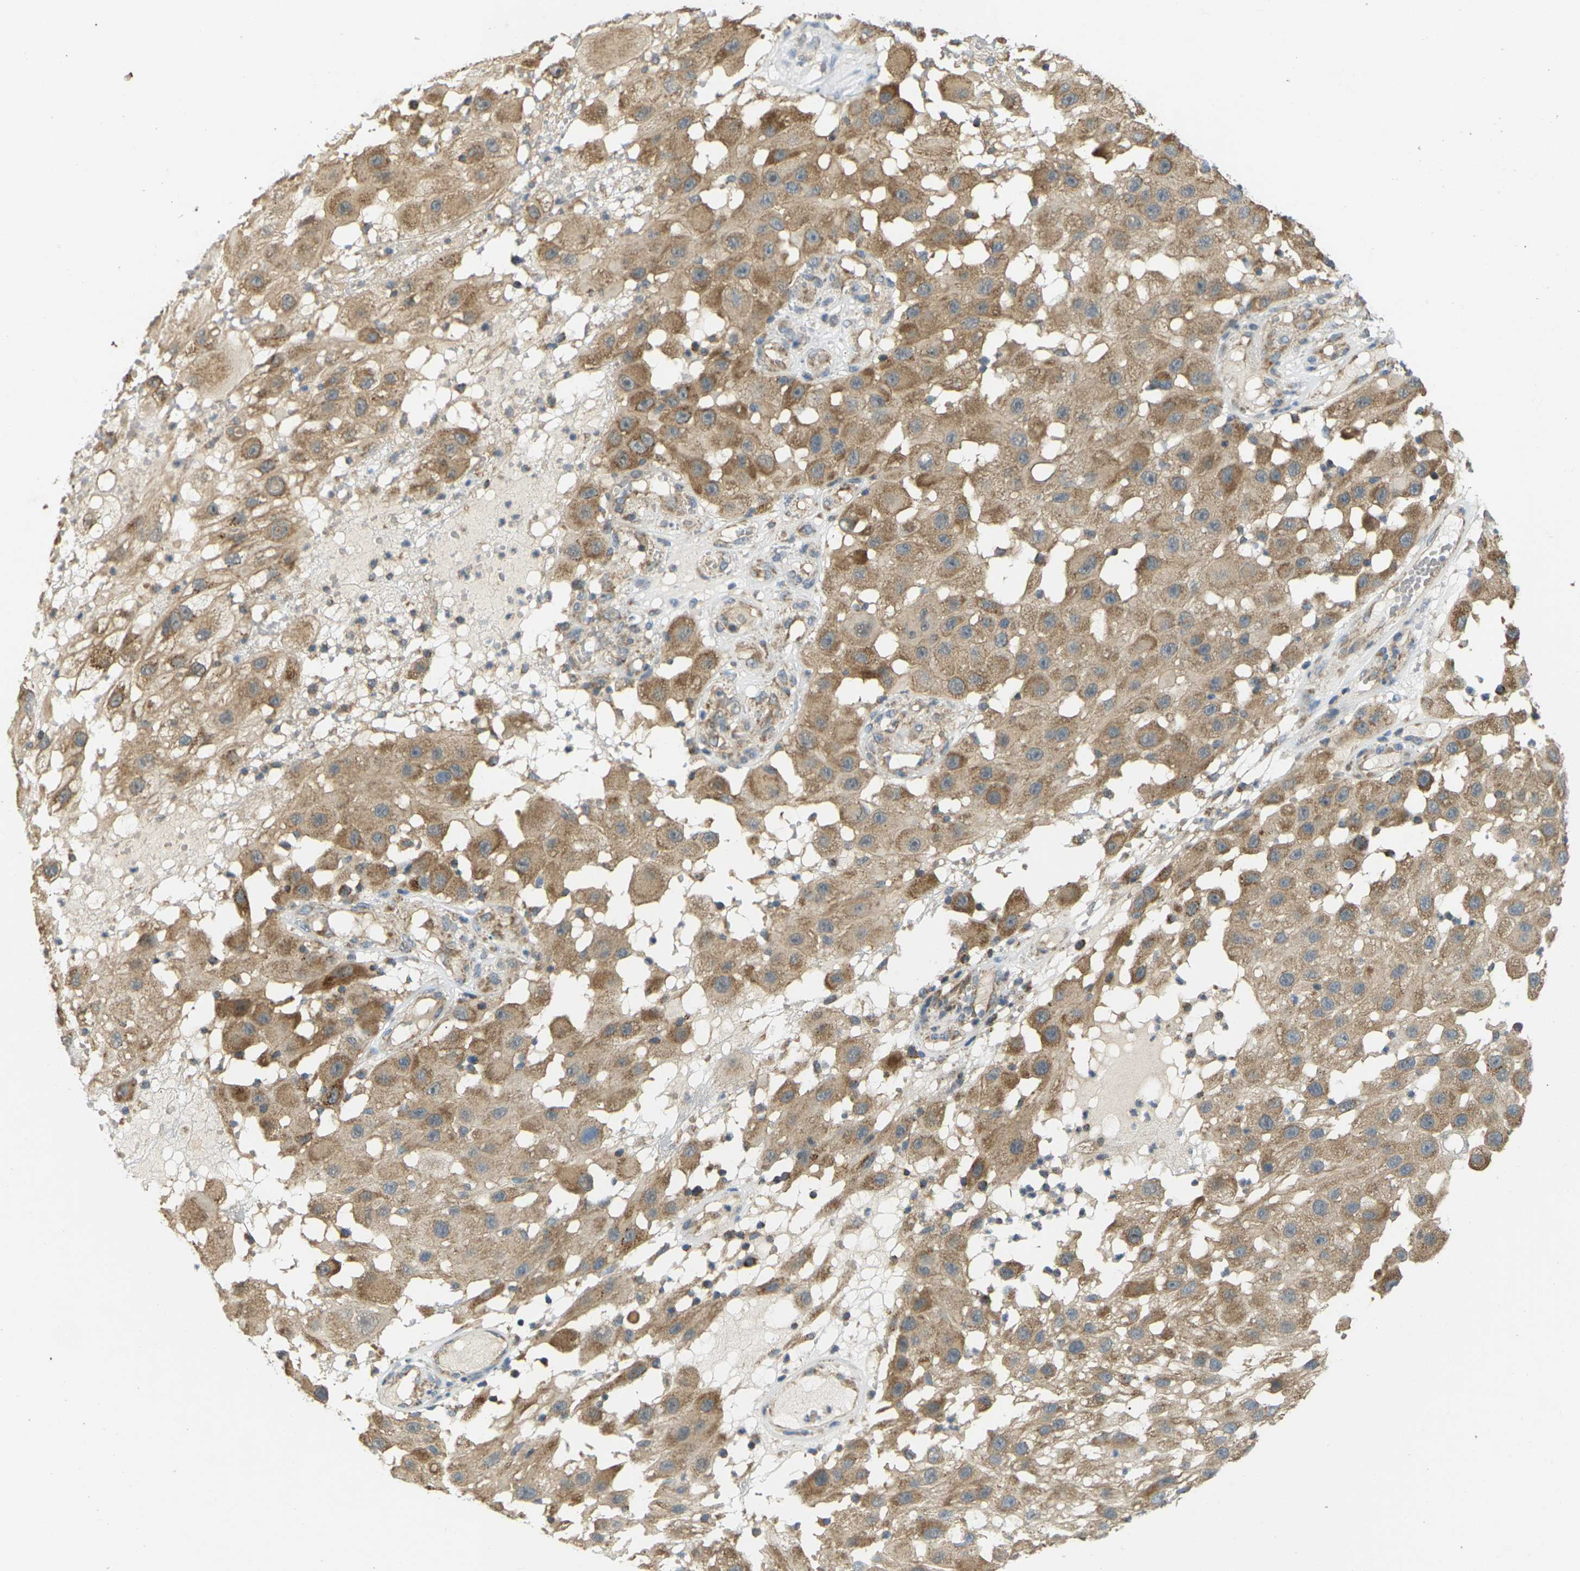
{"staining": {"intensity": "moderate", "quantity": ">75%", "location": "cytoplasmic/membranous"}, "tissue": "melanoma", "cell_type": "Tumor cells", "image_type": "cancer", "snomed": [{"axis": "morphology", "description": "Malignant melanoma, NOS"}, {"axis": "topography", "description": "Skin"}], "caption": "Immunohistochemistry image of malignant melanoma stained for a protein (brown), which displays medium levels of moderate cytoplasmic/membranous positivity in about >75% of tumor cells.", "gene": "KSR1", "patient": {"sex": "female", "age": 81}}